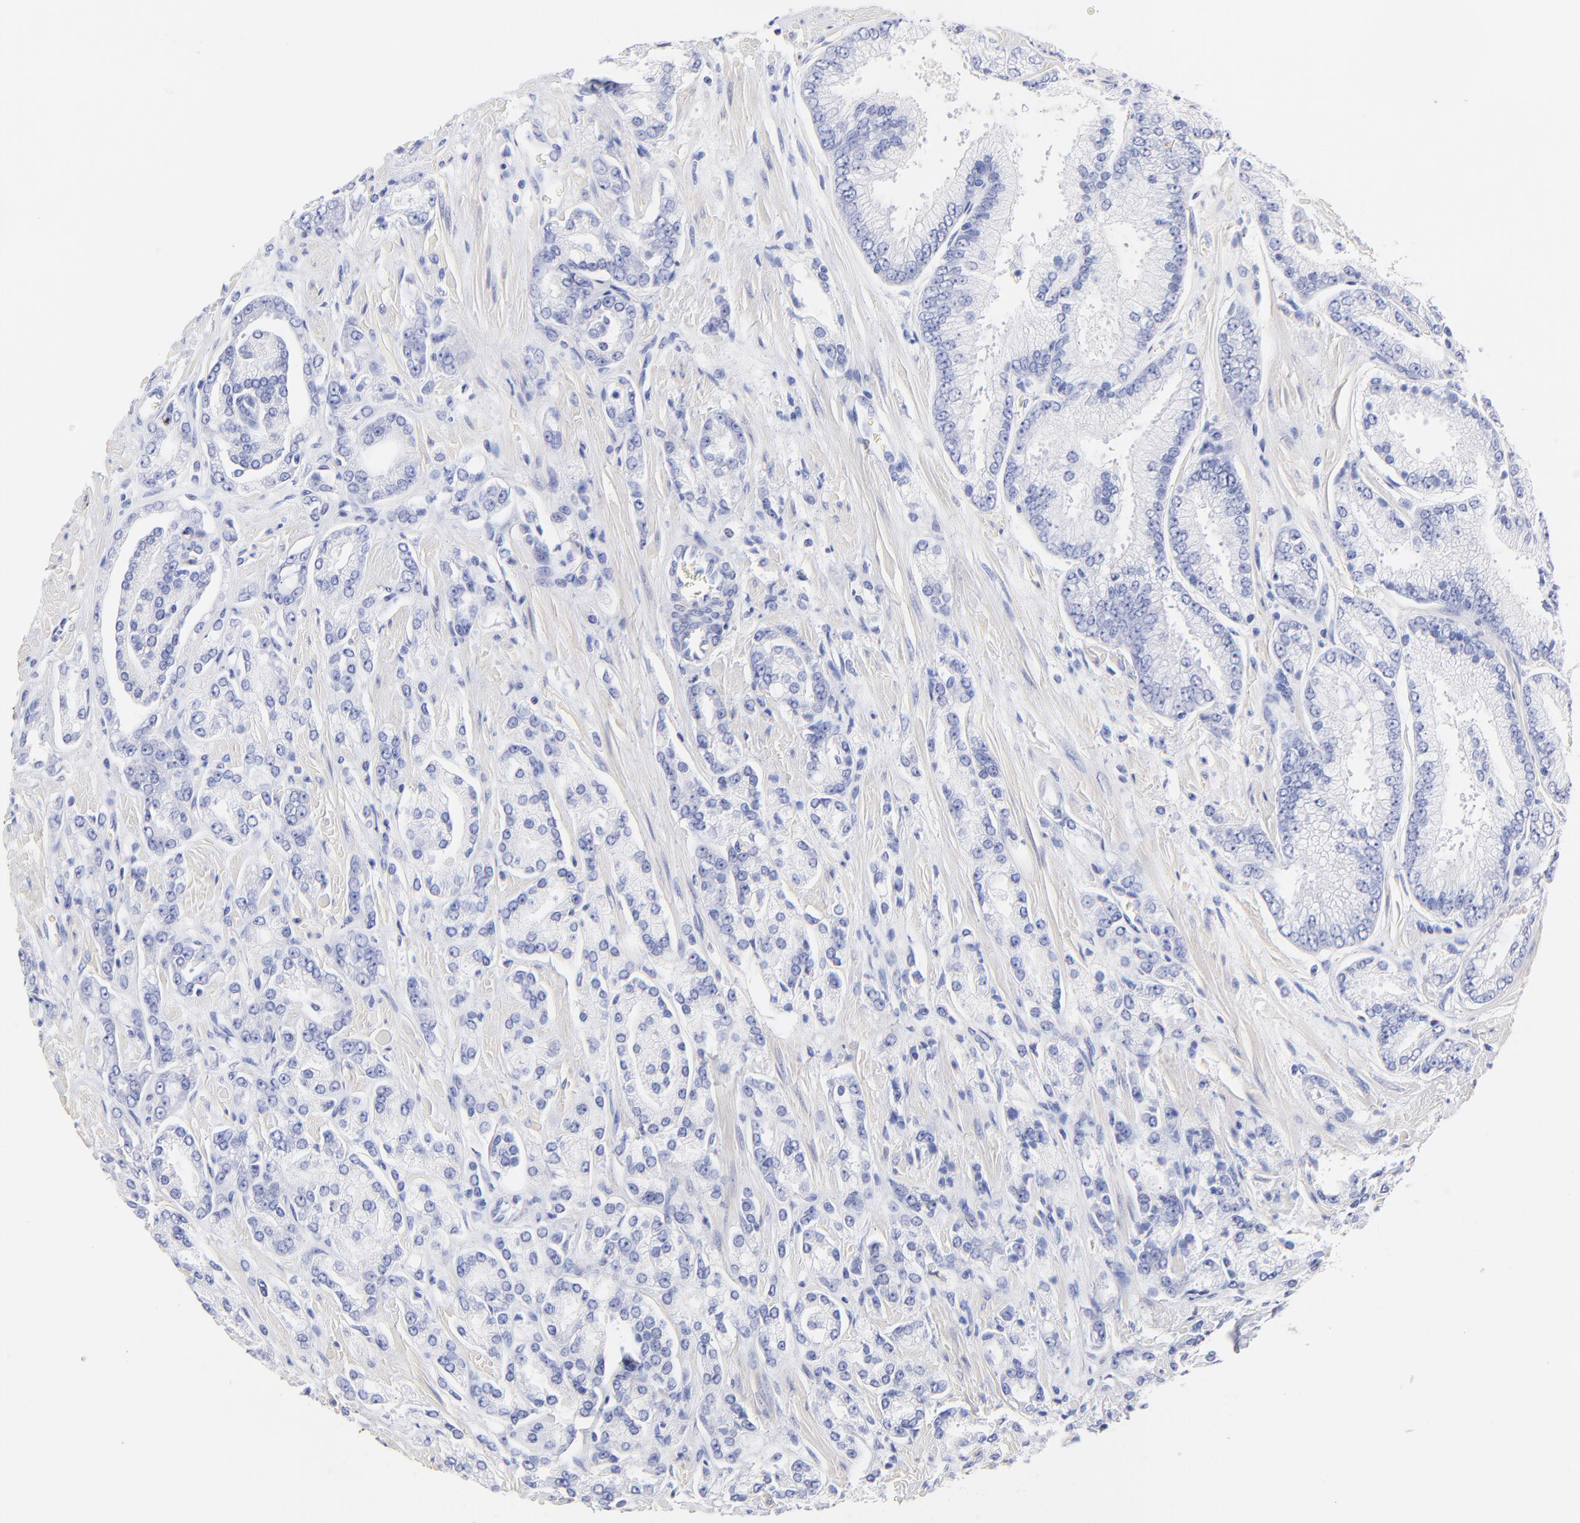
{"staining": {"intensity": "negative", "quantity": "none", "location": "none"}, "tissue": "prostate cancer", "cell_type": "Tumor cells", "image_type": "cancer", "snomed": [{"axis": "morphology", "description": "Adenocarcinoma, High grade"}, {"axis": "topography", "description": "Prostate"}], "caption": "The photomicrograph reveals no staining of tumor cells in prostate cancer.", "gene": "C1QTNF6", "patient": {"sex": "male", "age": 71}}